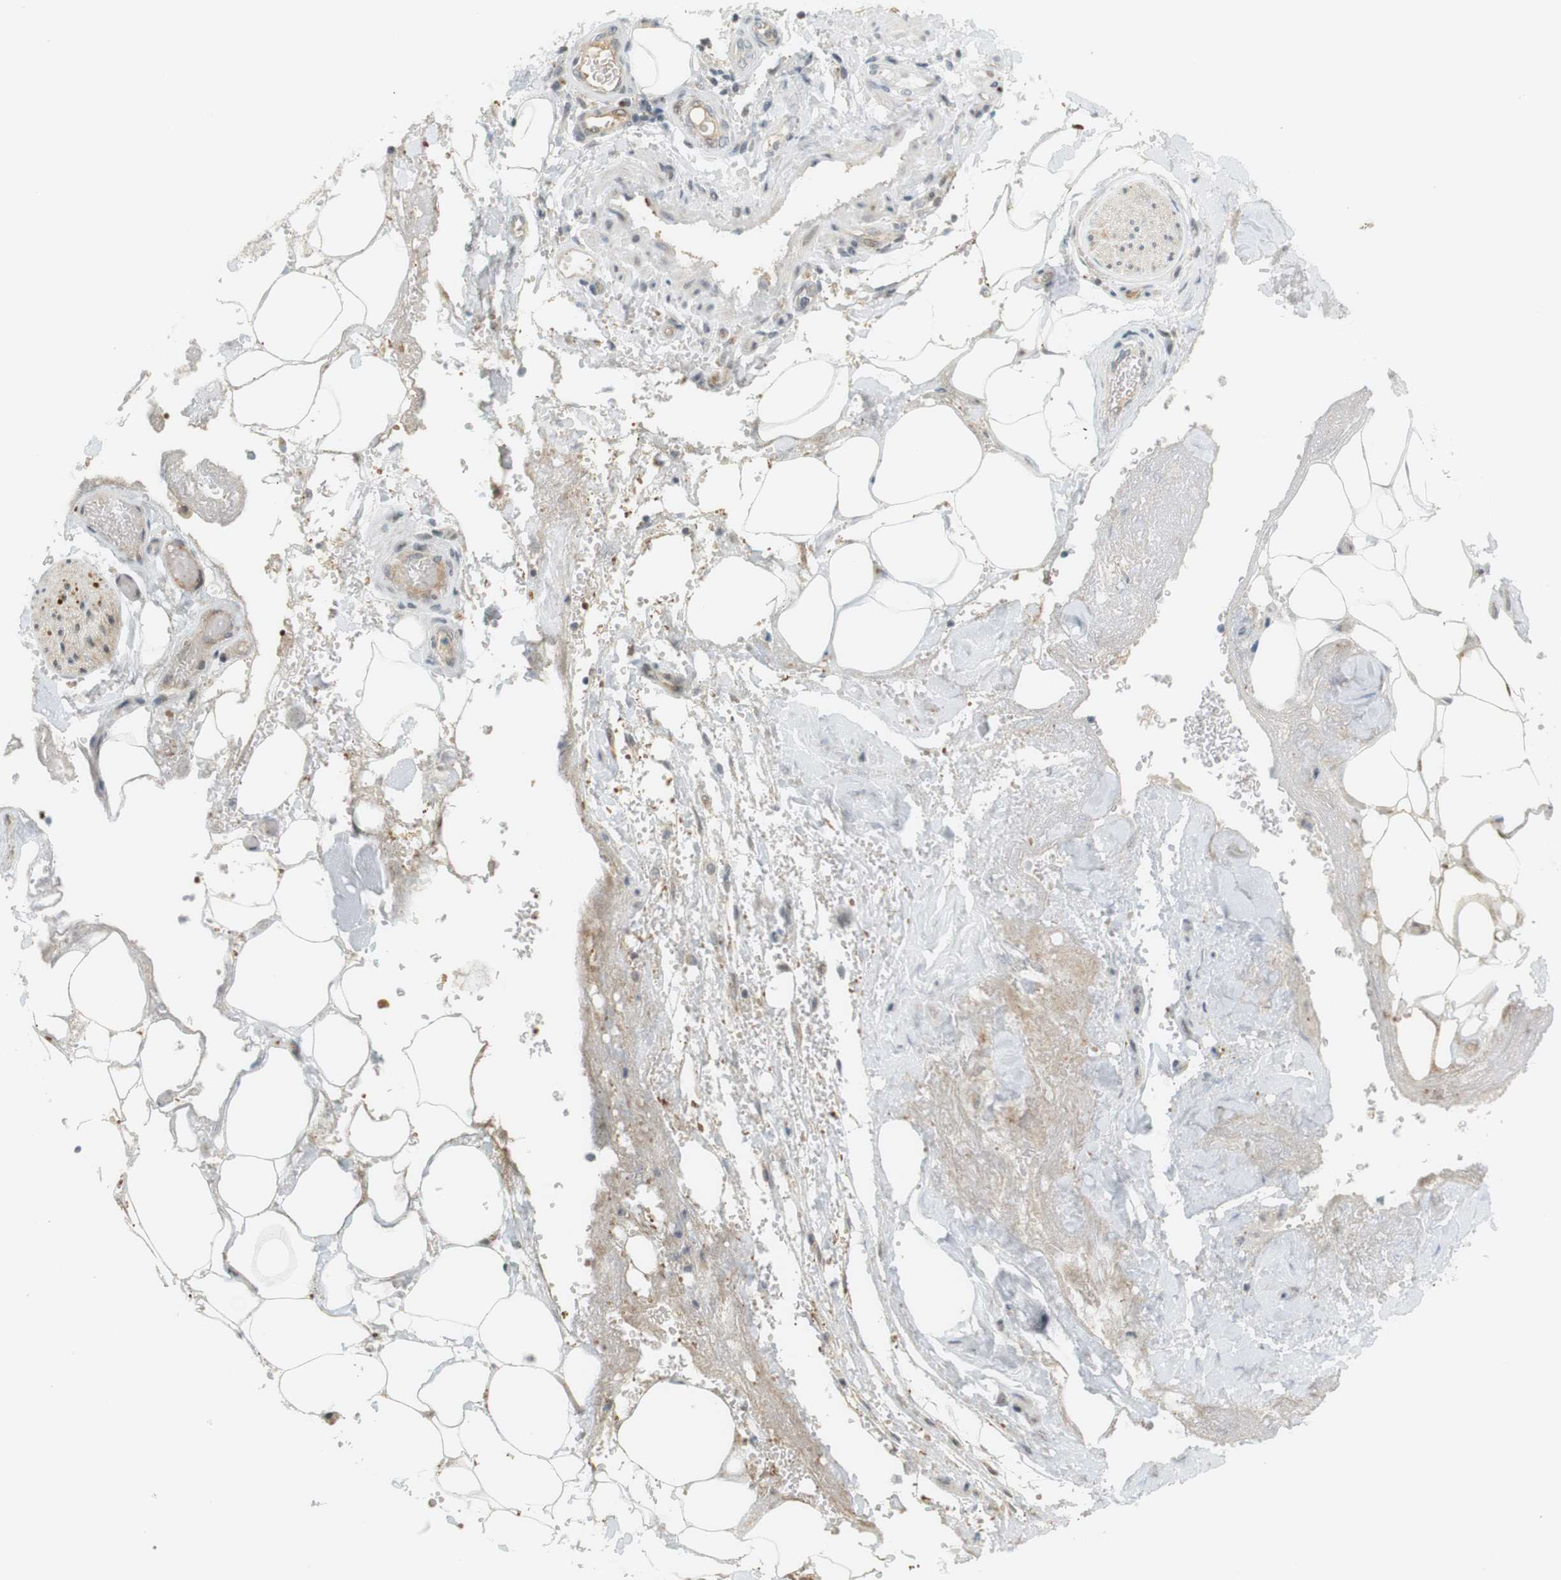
{"staining": {"intensity": "weak", "quantity": ">75%", "location": "cytoplasmic/membranous"}, "tissue": "adipose tissue", "cell_type": "Adipocytes", "image_type": "normal", "snomed": [{"axis": "morphology", "description": "Normal tissue, NOS"}, {"axis": "morphology", "description": "Cholangiocarcinoma"}, {"axis": "topography", "description": "Liver"}, {"axis": "topography", "description": "Peripheral nerve tissue"}], "caption": "Protein positivity by immunohistochemistry (IHC) exhibits weak cytoplasmic/membranous positivity in approximately >75% of adipocytes in normal adipose tissue. (IHC, brightfield microscopy, high magnification).", "gene": "DMC1", "patient": {"sex": "male", "age": 50}}